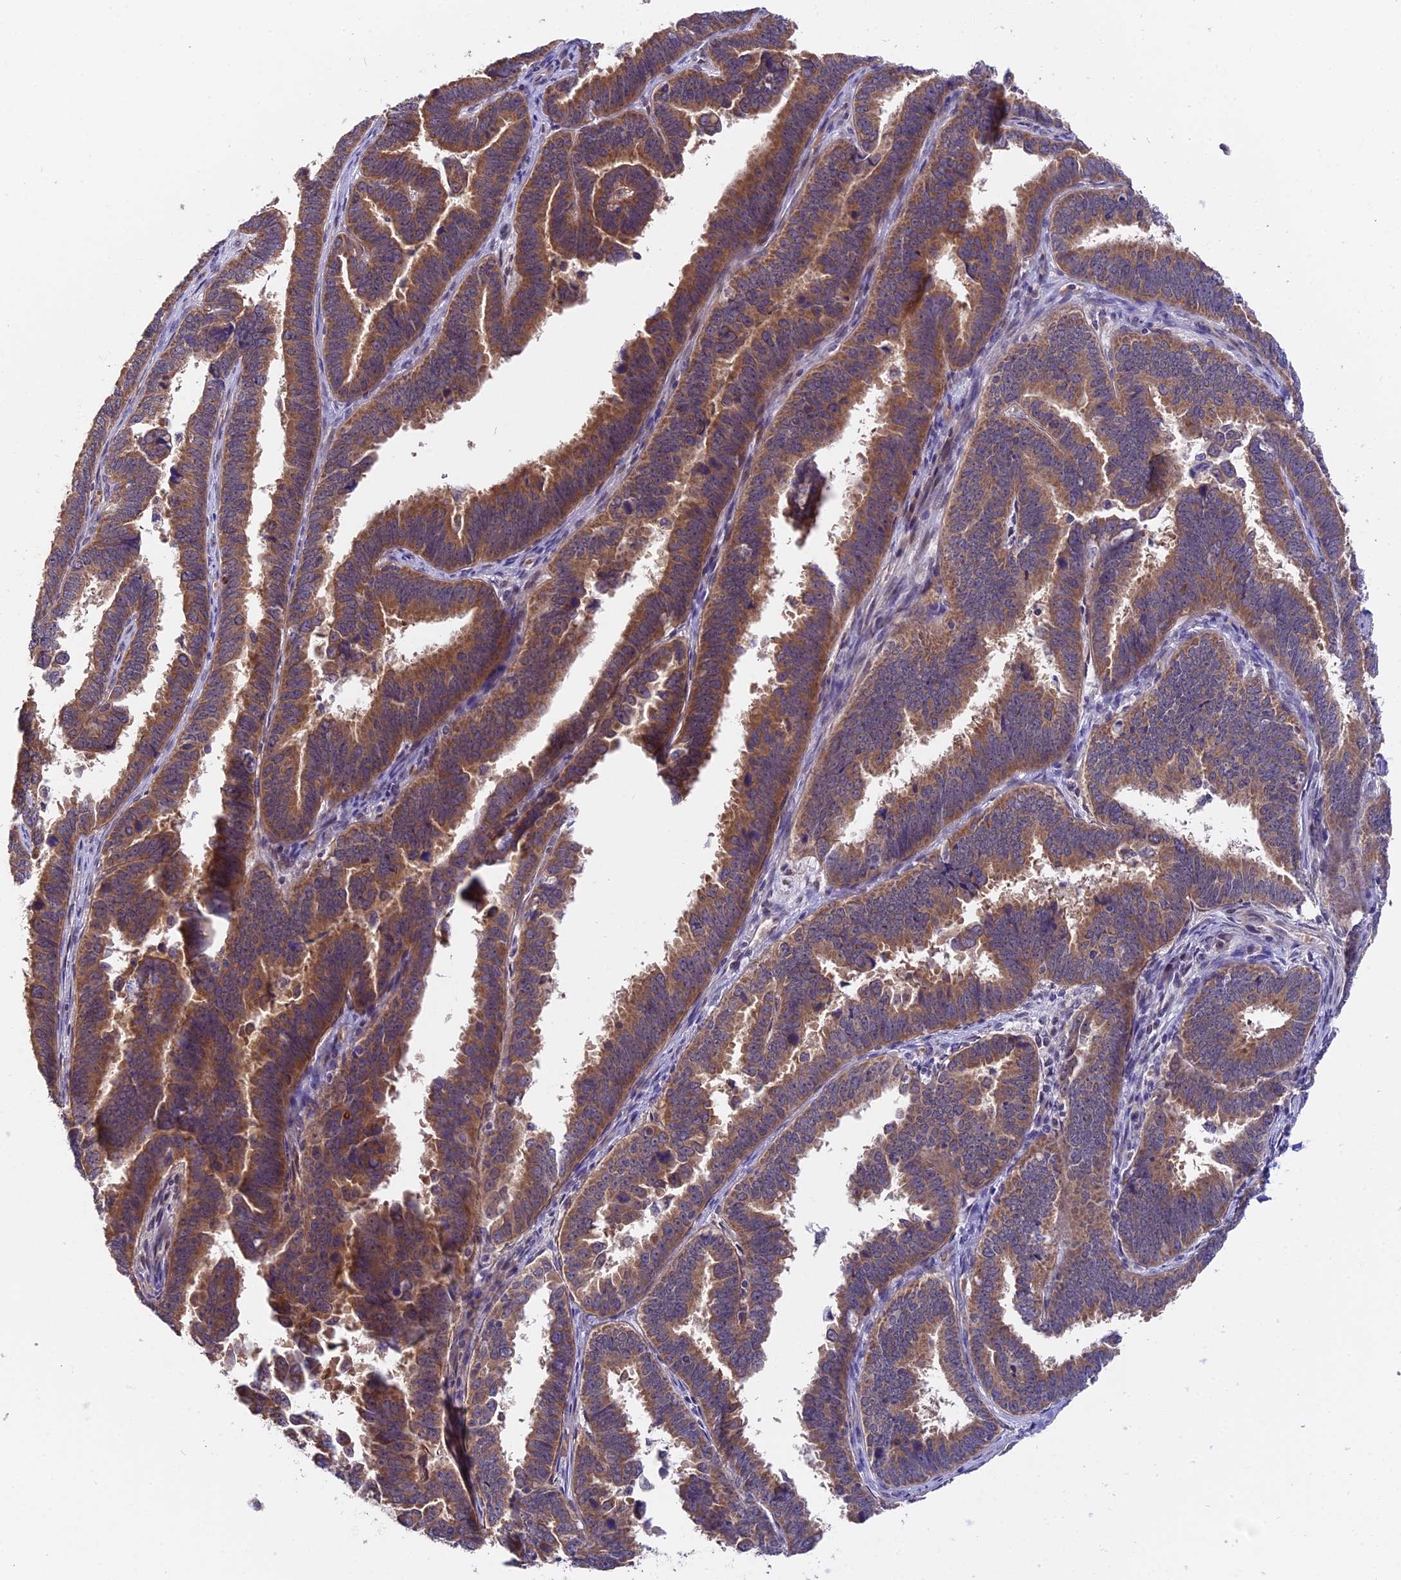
{"staining": {"intensity": "moderate", "quantity": ">75%", "location": "cytoplasmic/membranous"}, "tissue": "endometrial cancer", "cell_type": "Tumor cells", "image_type": "cancer", "snomed": [{"axis": "morphology", "description": "Adenocarcinoma, NOS"}, {"axis": "topography", "description": "Endometrium"}], "caption": "This is a histology image of IHC staining of endometrial cancer, which shows moderate expression in the cytoplasmic/membranous of tumor cells.", "gene": "TRMT1", "patient": {"sex": "female", "age": 75}}